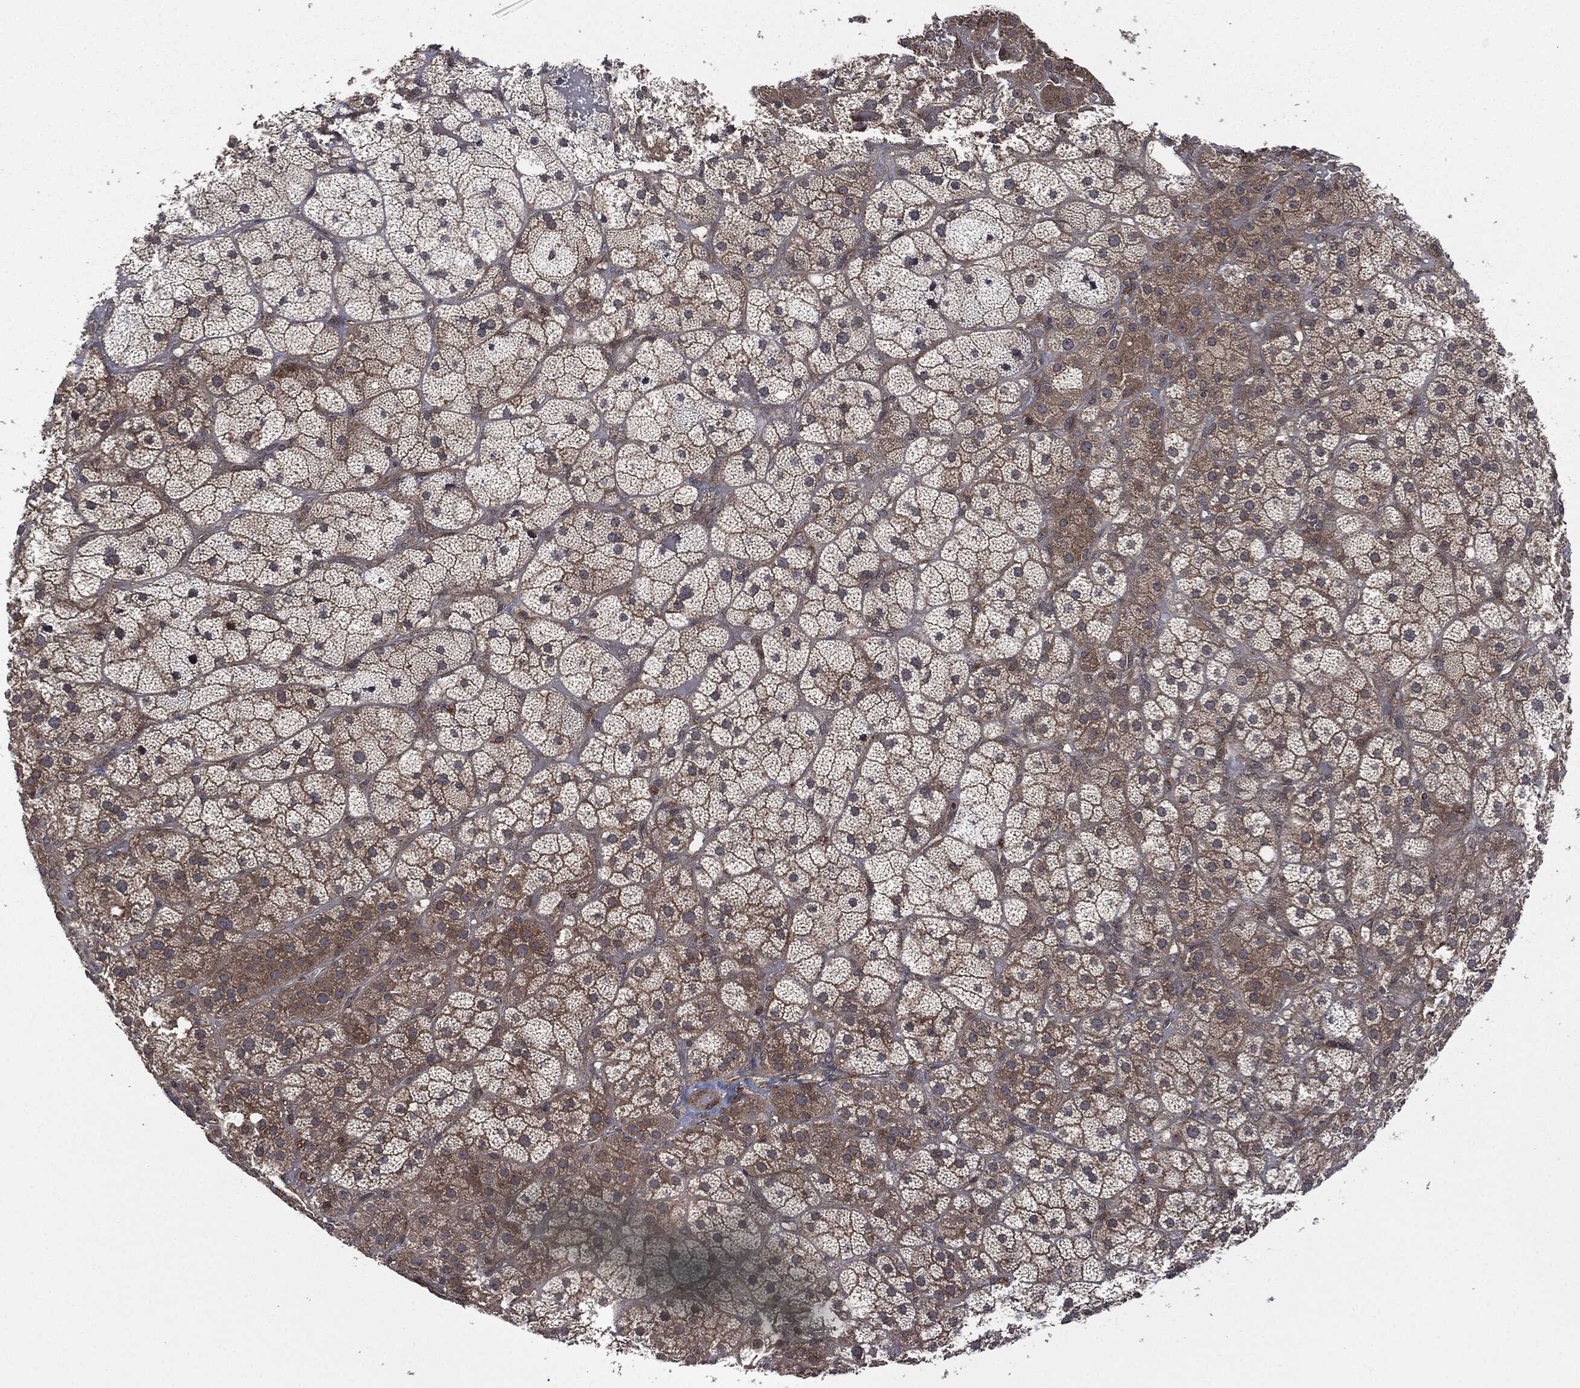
{"staining": {"intensity": "moderate", "quantity": "<25%", "location": "cytoplasmic/membranous"}, "tissue": "adrenal gland", "cell_type": "Glandular cells", "image_type": "normal", "snomed": [{"axis": "morphology", "description": "Normal tissue, NOS"}, {"axis": "topography", "description": "Adrenal gland"}], "caption": "Glandular cells demonstrate low levels of moderate cytoplasmic/membranous expression in about <25% of cells in unremarkable human adrenal gland. (DAB (3,3'-diaminobenzidine) IHC with brightfield microscopy, high magnification).", "gene": "HRAS", "patient": {"sex": "male", "age": 57}}